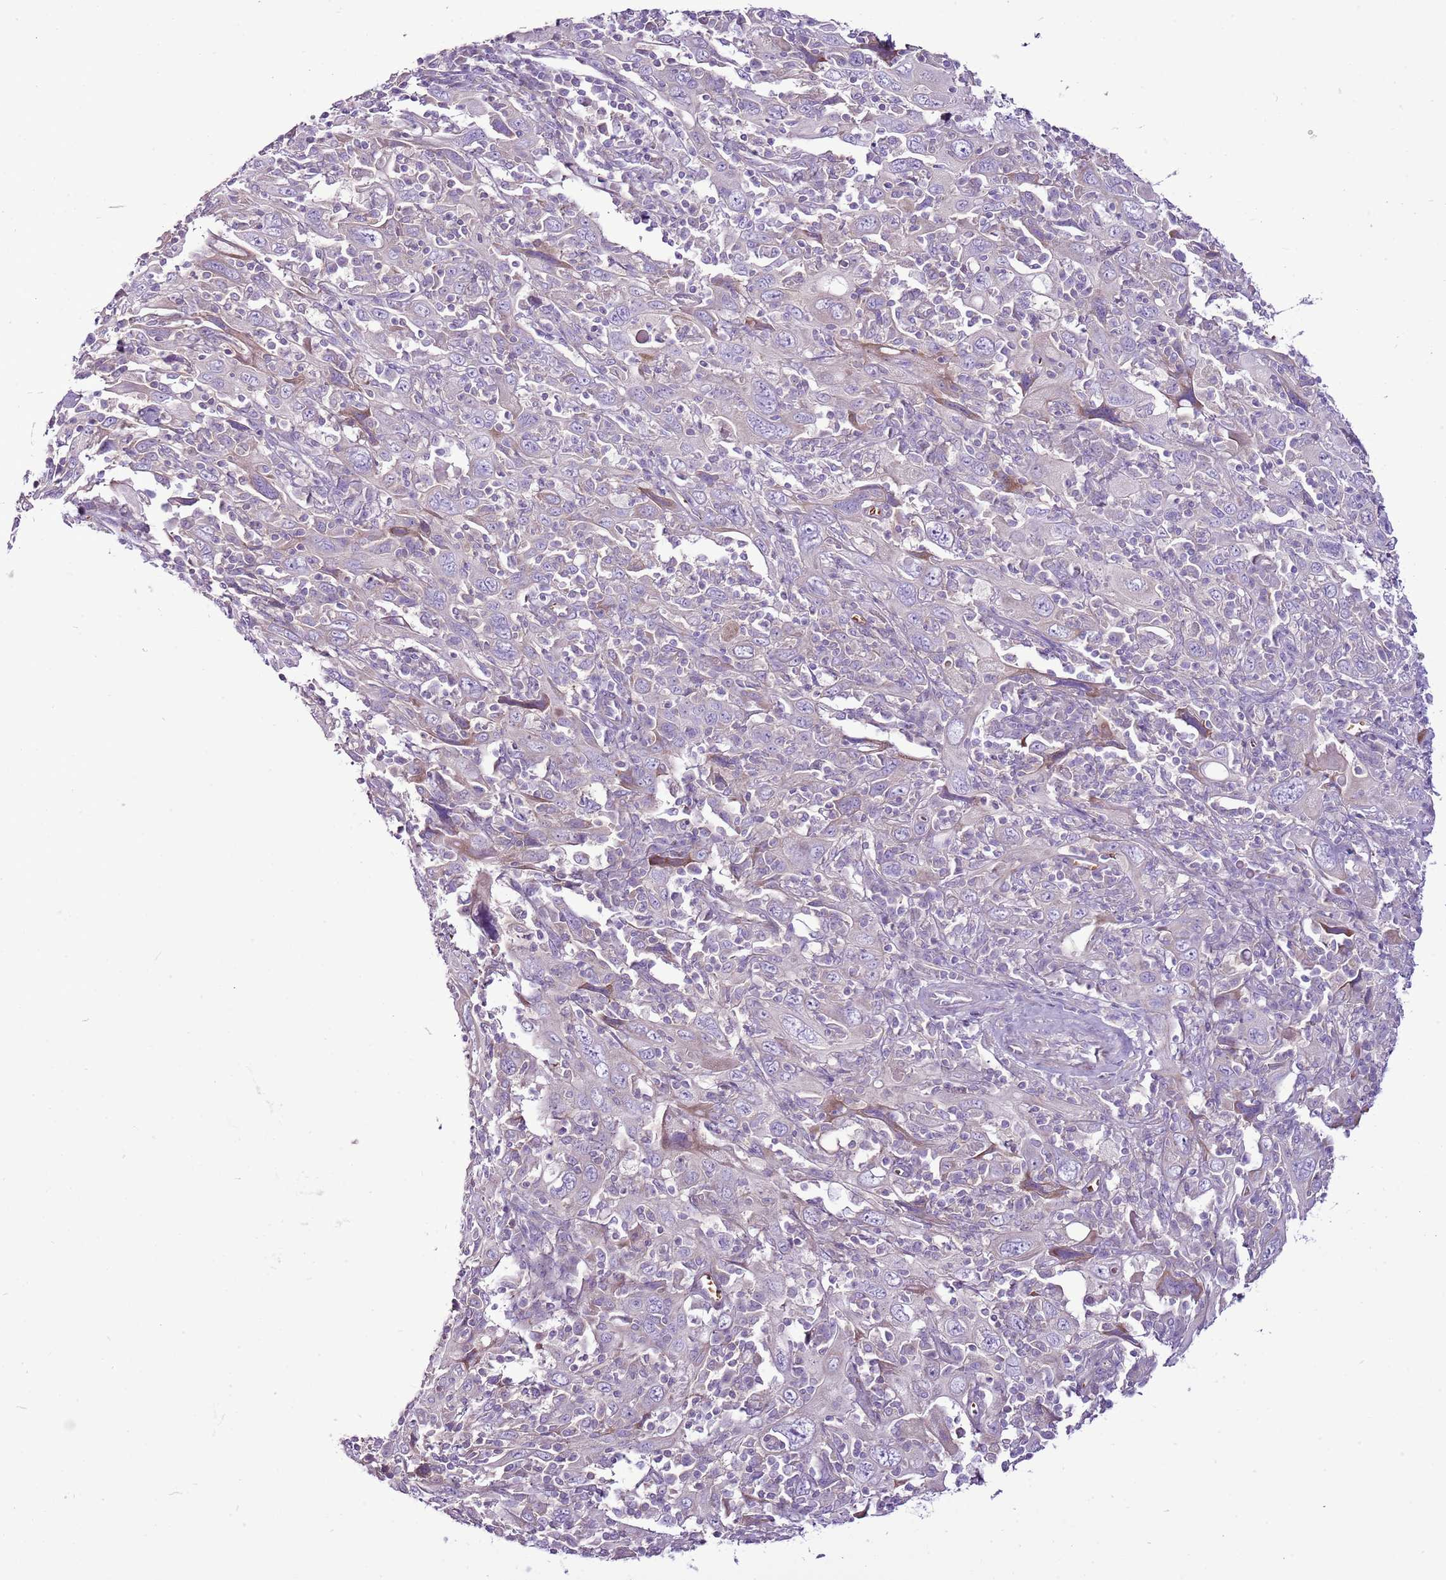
{"staining": {"intensity": "moderate", "quantity": "<25%", "location": "cytoplasmic/membranous"}, "tissue": "cervical cancer", "cell_type": "Tumor cells", "image_type": "cancer", "snomed": [{"axis": "morphology", "description": "Squamous cell carcinoma, NOS"}, {"axis": "topography", "description": "Cervix"}], "caption": "The histopathology image demonstrates immunohistochemical staining of cervical squamous cell carcinoma. There is moderate cytoplasmic/membranous staining is identified in about <25% of tumor cells.", "gene": "CHAC2", "patient": {"sex": "female", "age": 46}}